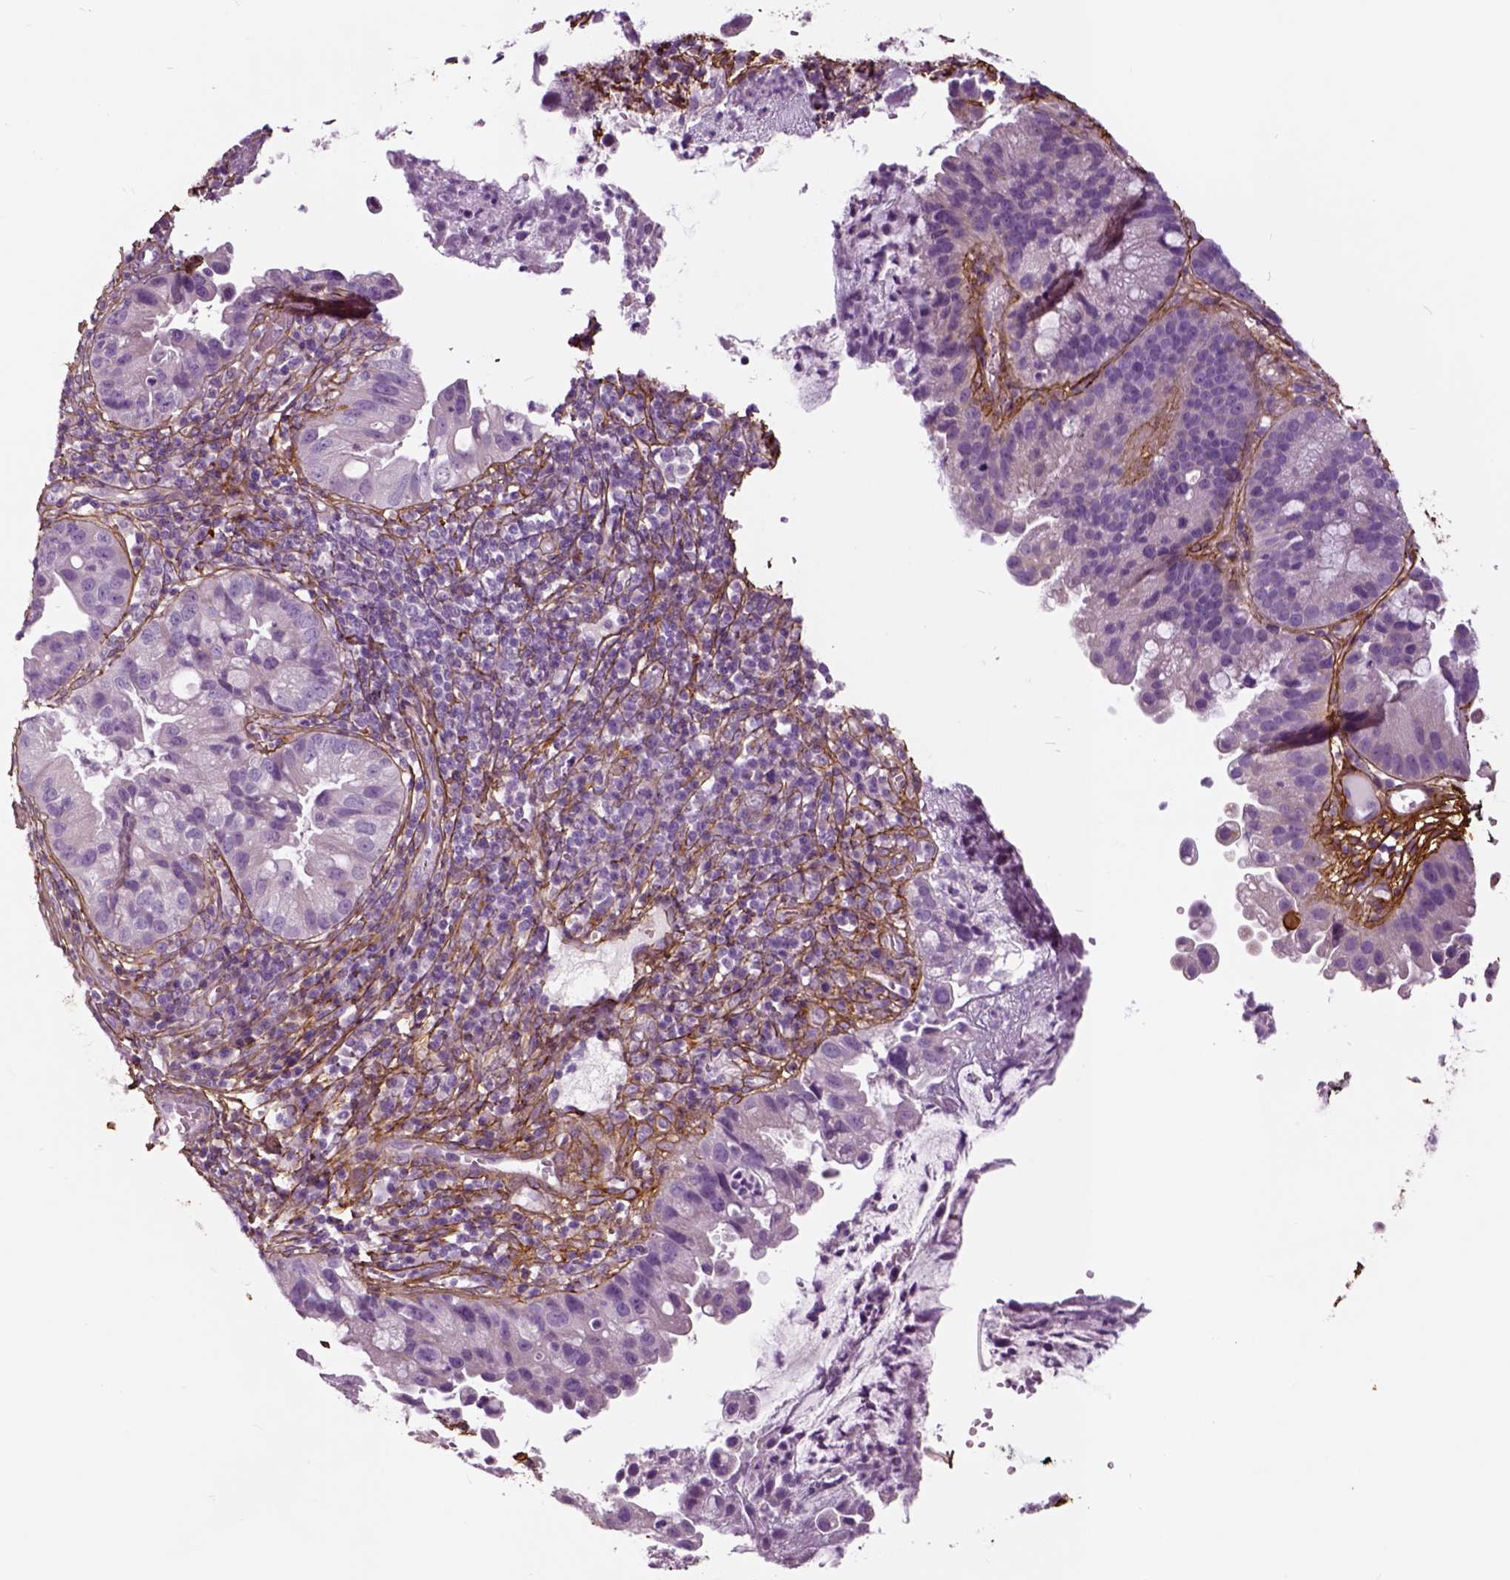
{"staining": {"intensity": "negative", "quantity": "none", "location": "none"}, "tissue": "cervical cancer", "cell_type": "Tumor cells", "image_type": "cancer", "snomed": [{"axis": "morphology", "description": "Adenocarcinoma, NOS"}, {"axis": "topography", "description": "Cervix"}], "caption": "IHC image of neoplastic tissue: cervical cancer (adenocarcinoma) stained with DAB exhibits no significant protein positivity in tumor cells.", "gene": "COL6A2", "patient": {"sex": "female", "age": 34}}